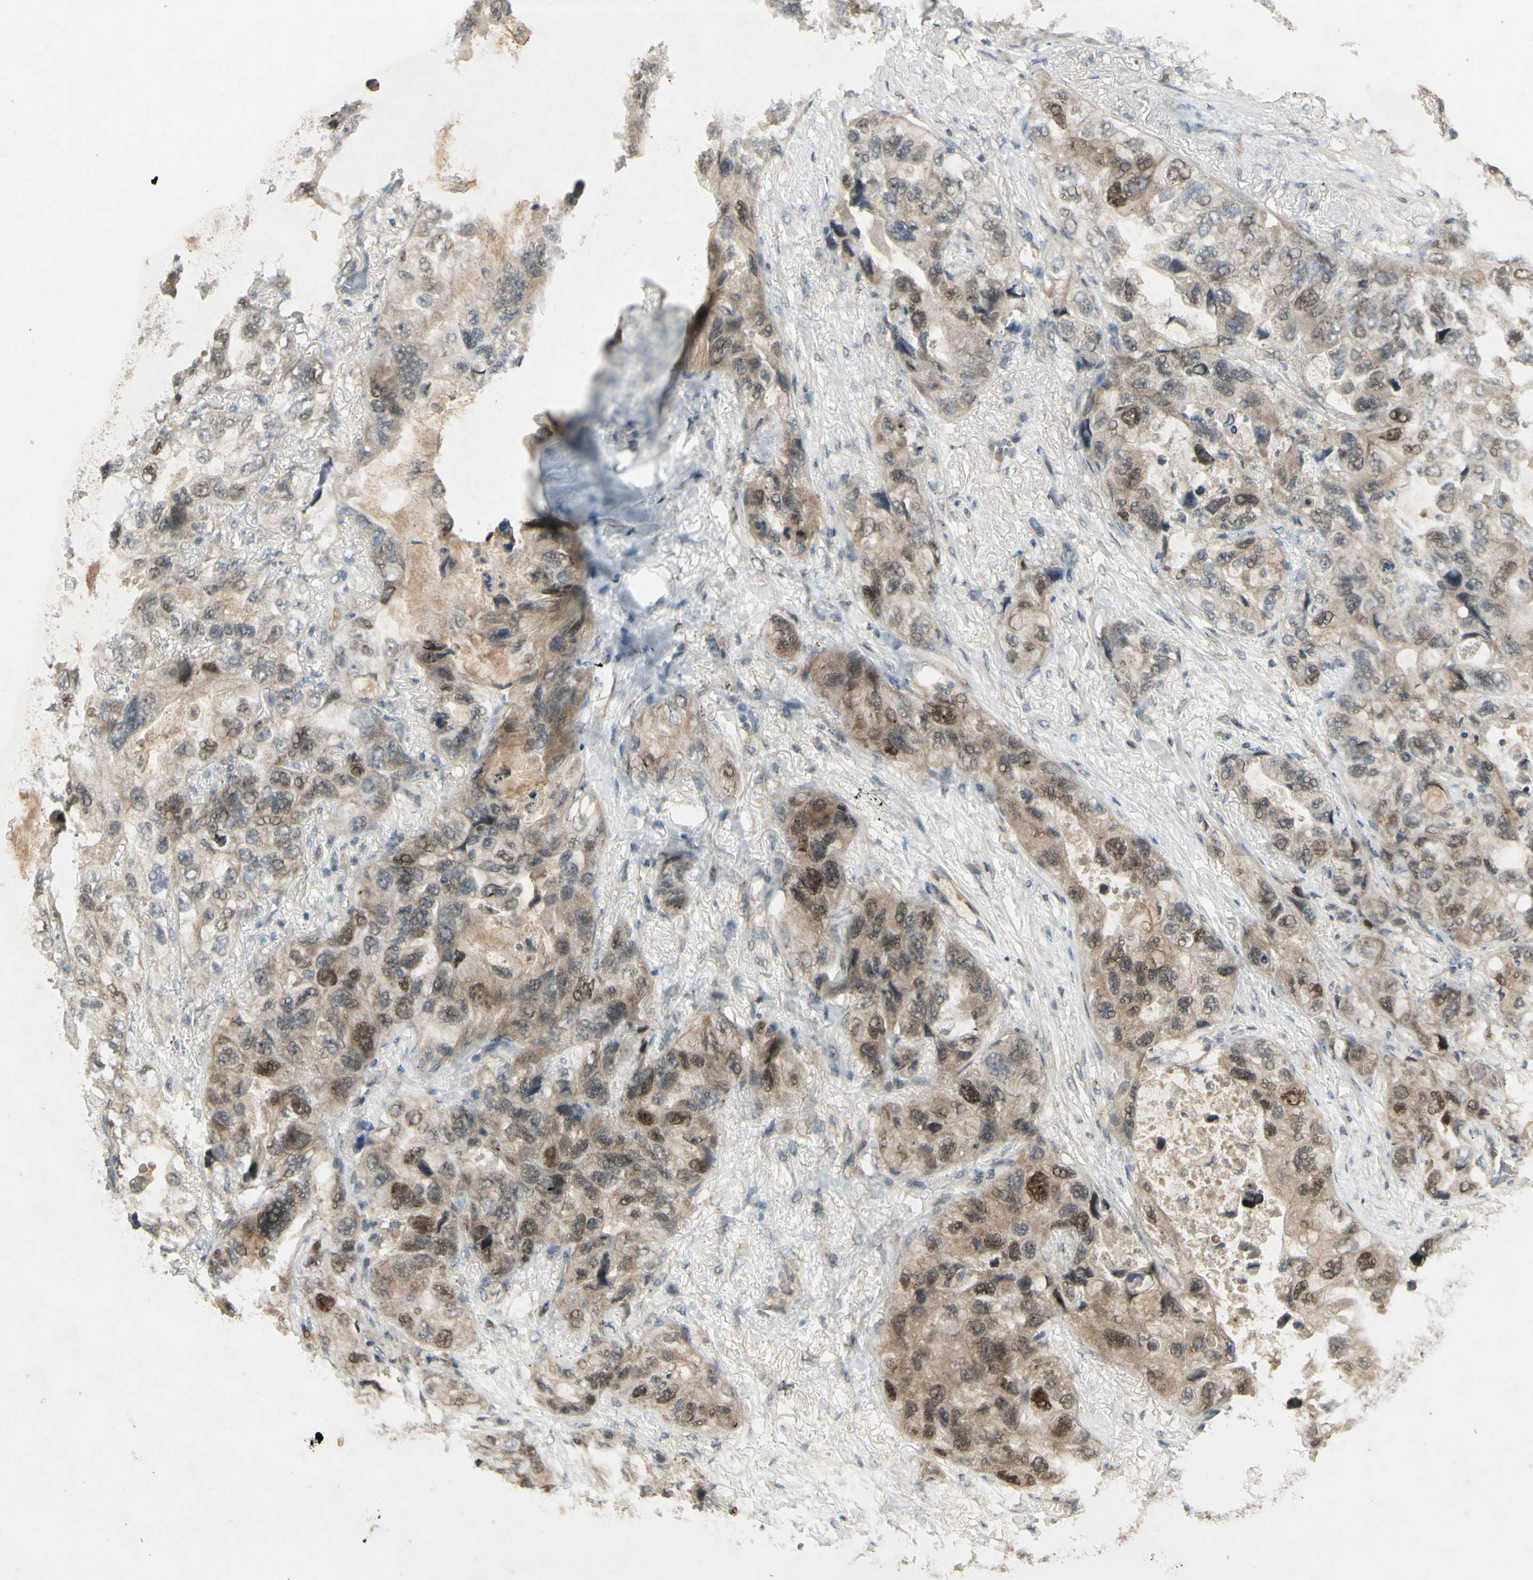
{"staining": {"intensity": "moderate", "quantity": ">75%", "location": "nuclear"}, "tissue": "lung cancer", "cell_type": "Tumor cells", "image_type": "cancer", "snomed": [{"axis": "morphology", "description": "Squamous cell carcinoma, NOS"}, {"axis": "topography", "description": "Lung"}], "caption": "Protein expression analysis of squamous cell carcinoma (lung) exhibits moderate nuclear positivity in about >75% of tumor cells. Immunohistochemistry stains the protein of interest in brown and the nuclei are stained blue.", "gene": "RAD18", "patient": {"sex": "female", "age": 73}}